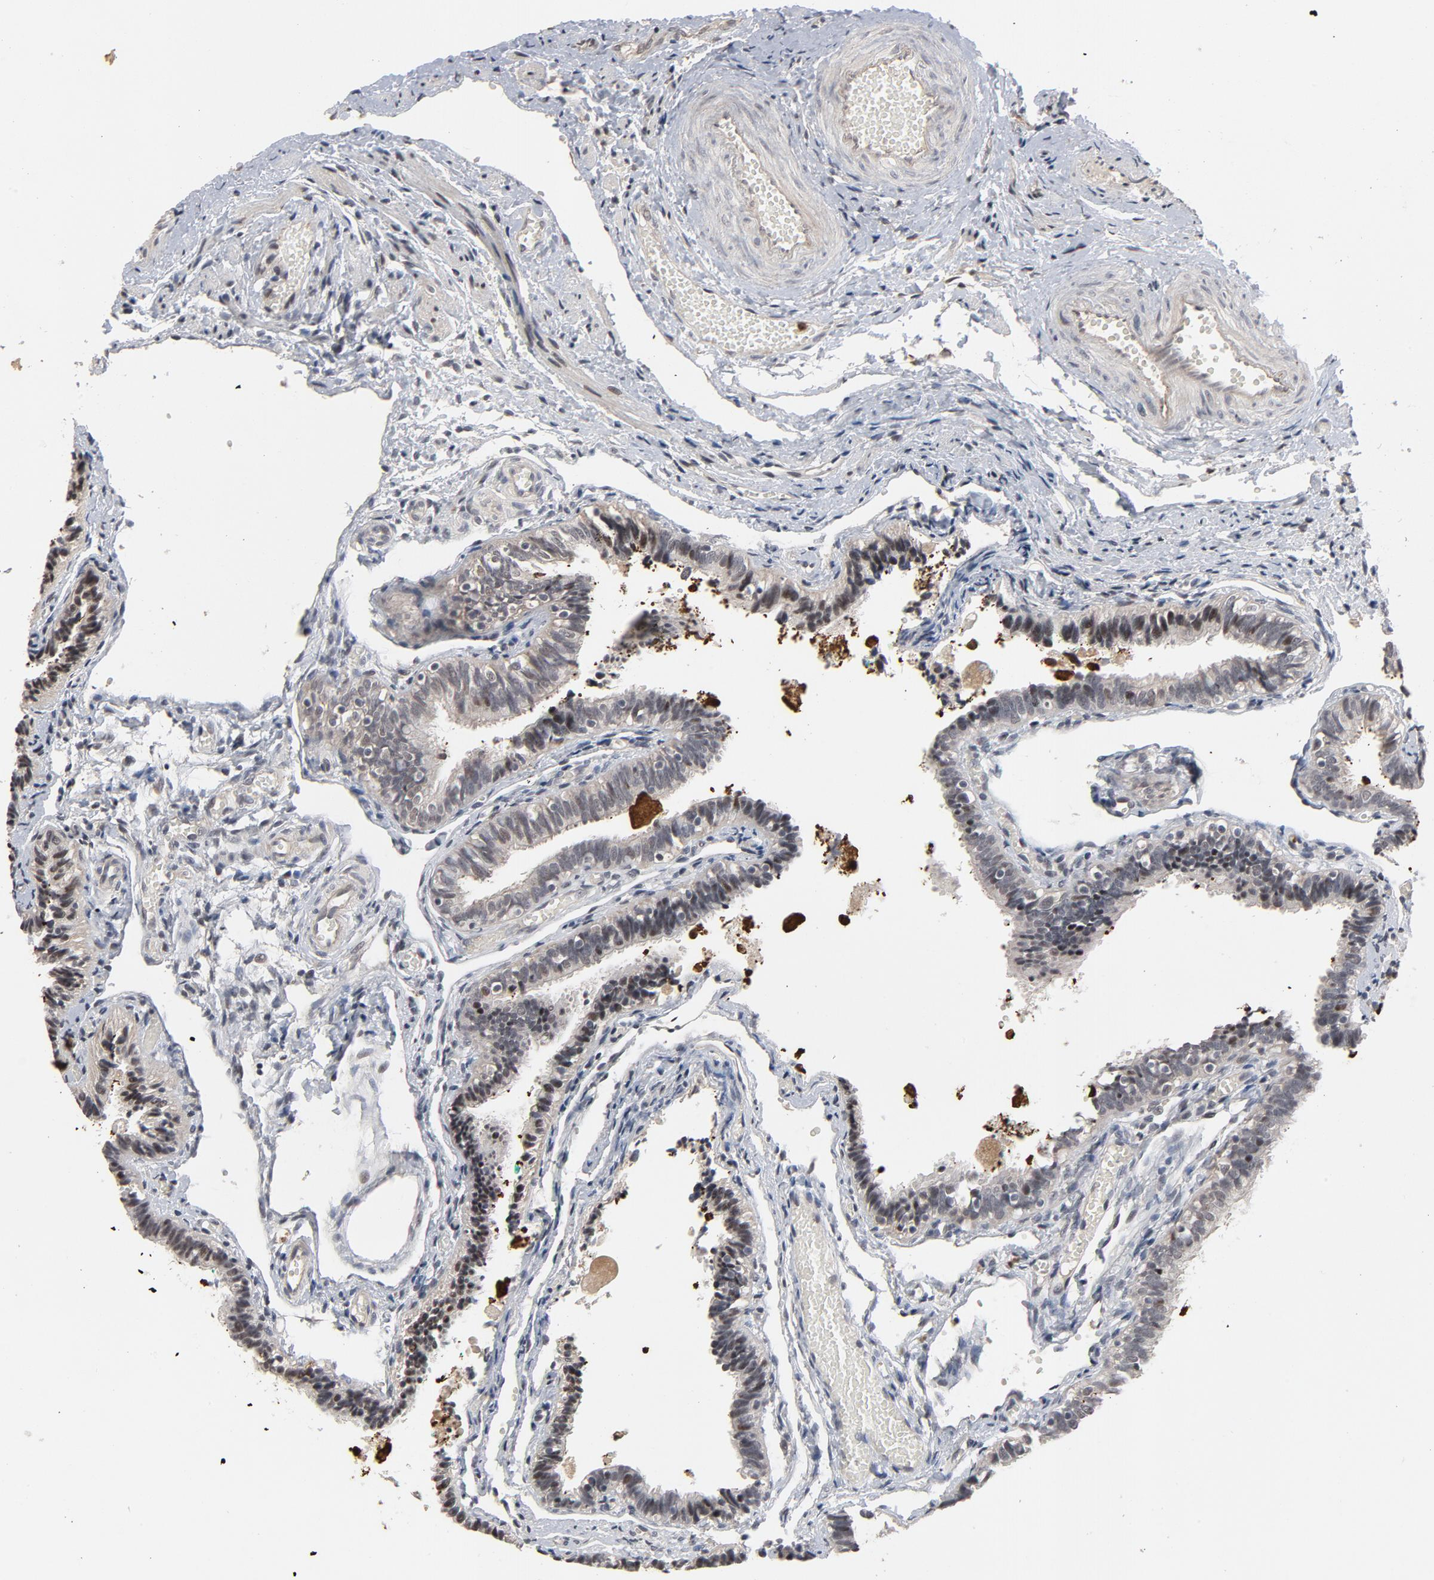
{"staining": {"intensity": "negative", "quantity": "none", "location": "none"}, "tissue": "fallopian tube", "cell_type": "Glandular cells", "image_type": "normal", "snomed": [{"axis": "morphology", "description": "Normal tissue, NOS"}, {"axis": "topography", "description": "Fallopian tube"}], "caption": "A photomicrograph of fallopian tube stained for a protein exhibits no brown staining in glandular cells.", "gene": "RTL5", "patient": {"sex": "female", "age": 46}}